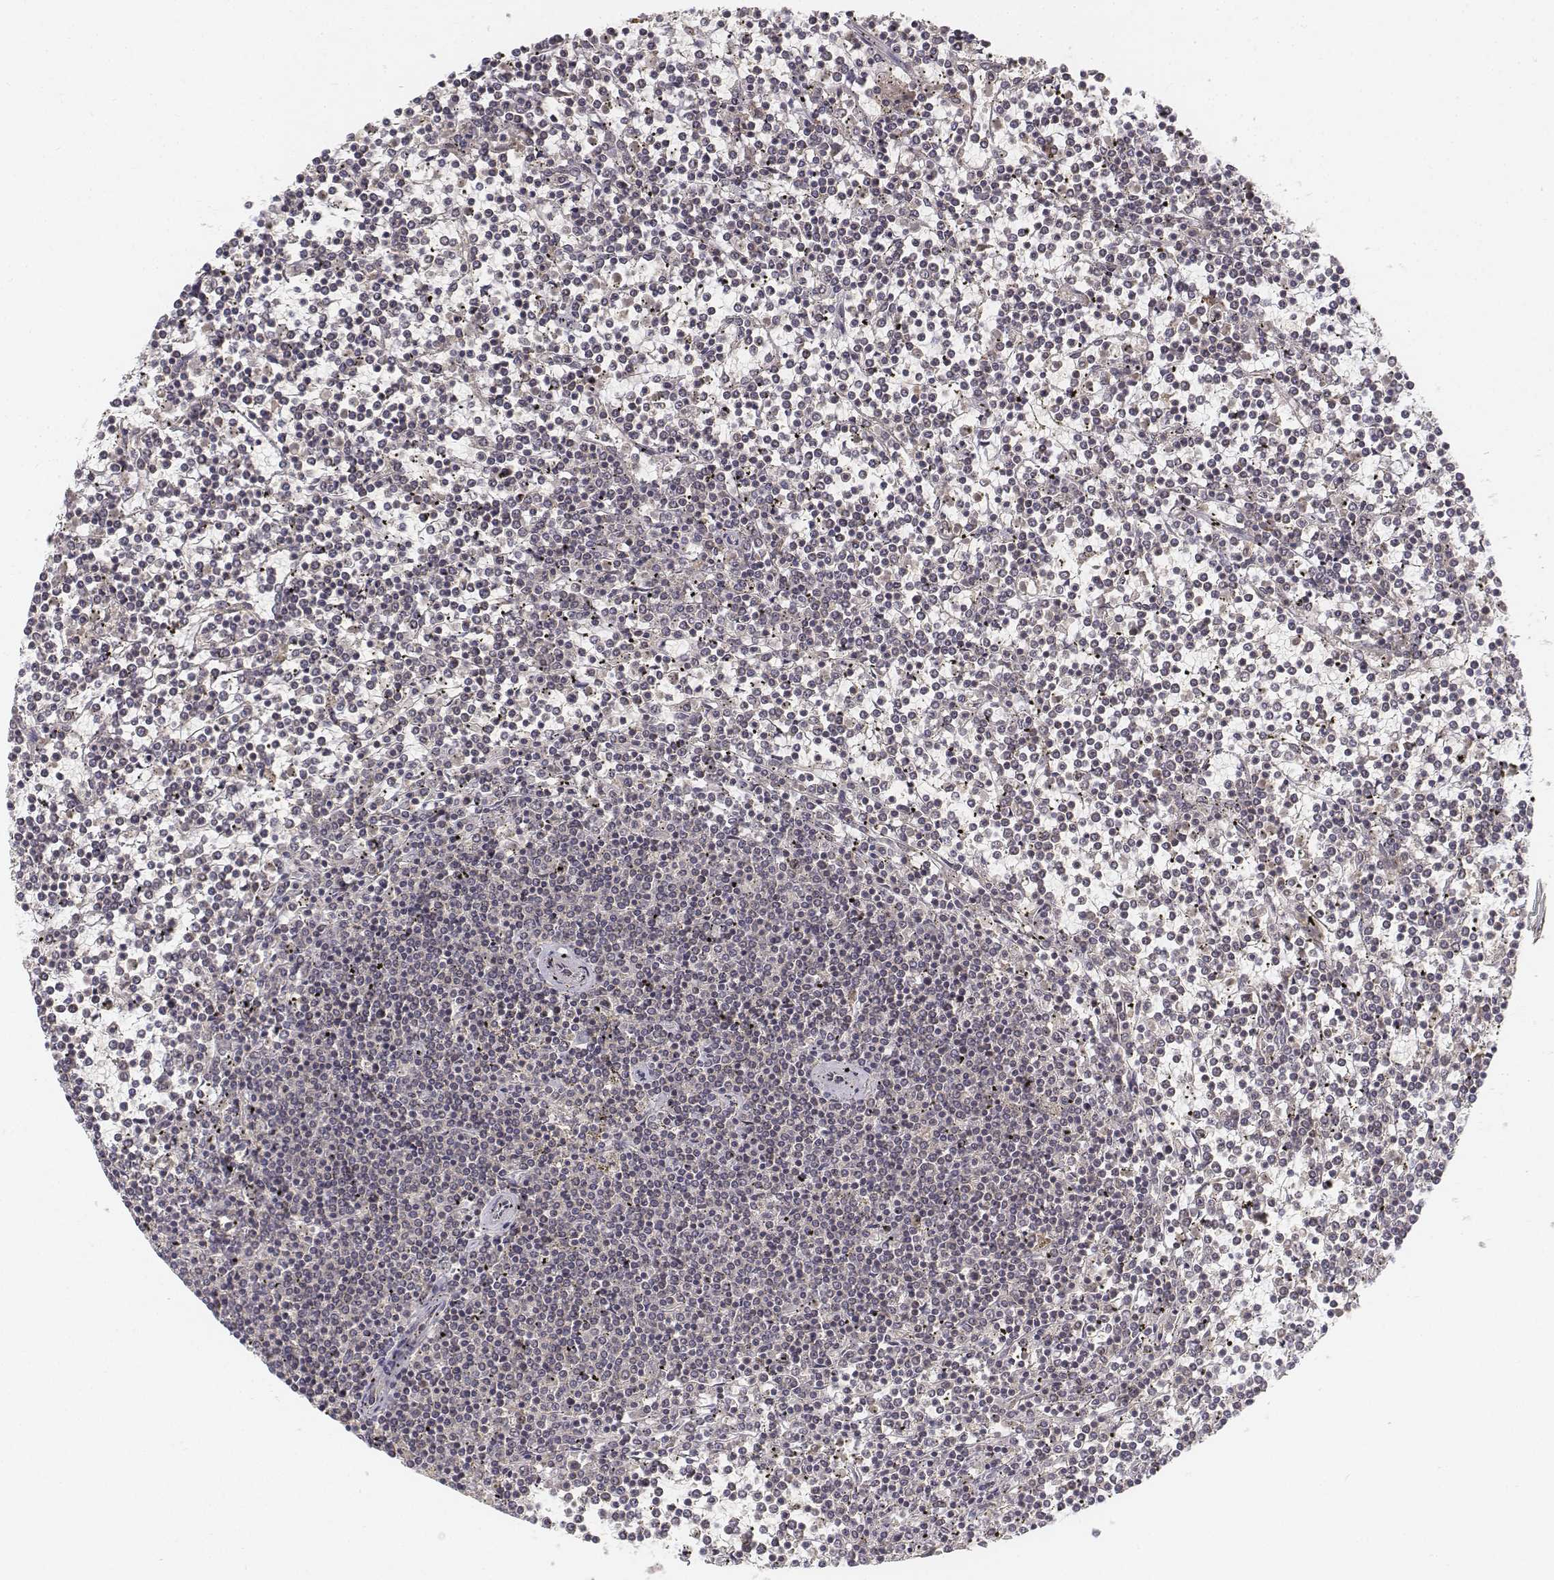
{"staining": {"intensity": "negative", "quantity": "none", "location": "none"}, "tissue": "lymphoma", "cell_type": "Tumor cells", "image_type": "cancer", "snomed": [{"axis": "morphology", "description": "Malignant lymphoma, non-Hodgkin's type, Low grade"}, {"axis": "topography", "description": "Spleen"}], "caption": "Tumor cells are negative for protein expression in human lymphoma. (DAB IHC, high magnification).", "gene": "FANCD2", "patient": {"sex": "female", "age": 19}}